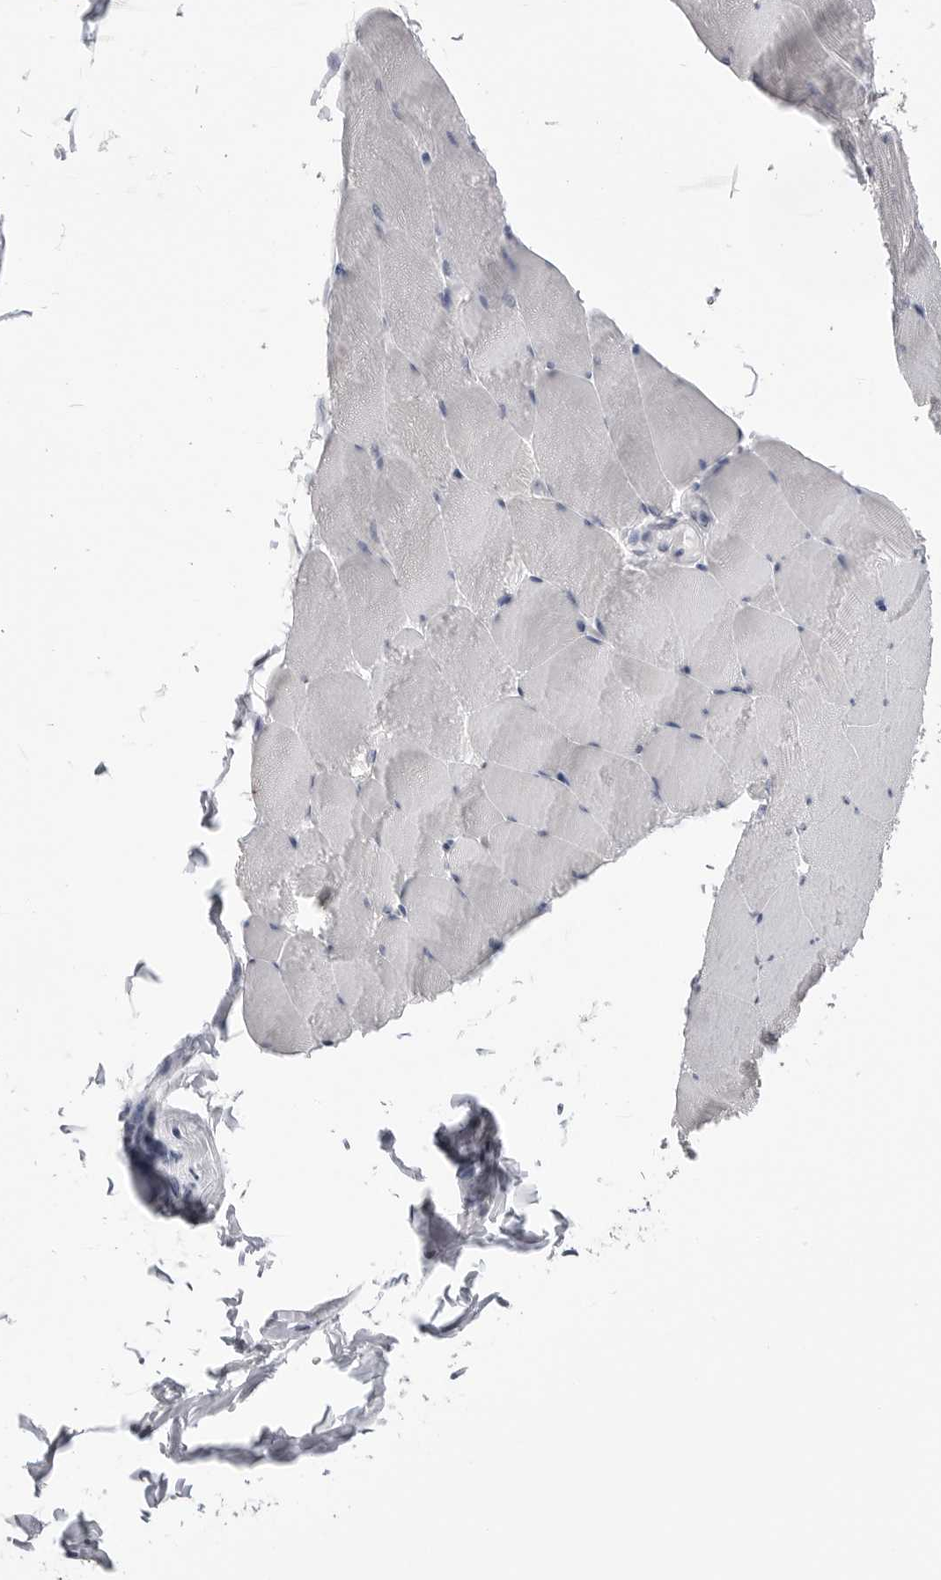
{"staining": {"intensity": "negative", "quantity": "none", "location": "none"}, "tissue": "skeletal muscle", "cell_type": "Myocytes", "image_type": "normal", "snomed": [{"axis": "morphology", "description": "Normal tissue, NOS"}, {"axis": "topography", "description": "Skeletal muscle"}], "caption": "DAB immunohistochemical staining of unremarkable human skeletal muscle reveals no significant expression in myocytes.", "gene": "ICAM5", "patient": {"sex": "male", "age": 62}}